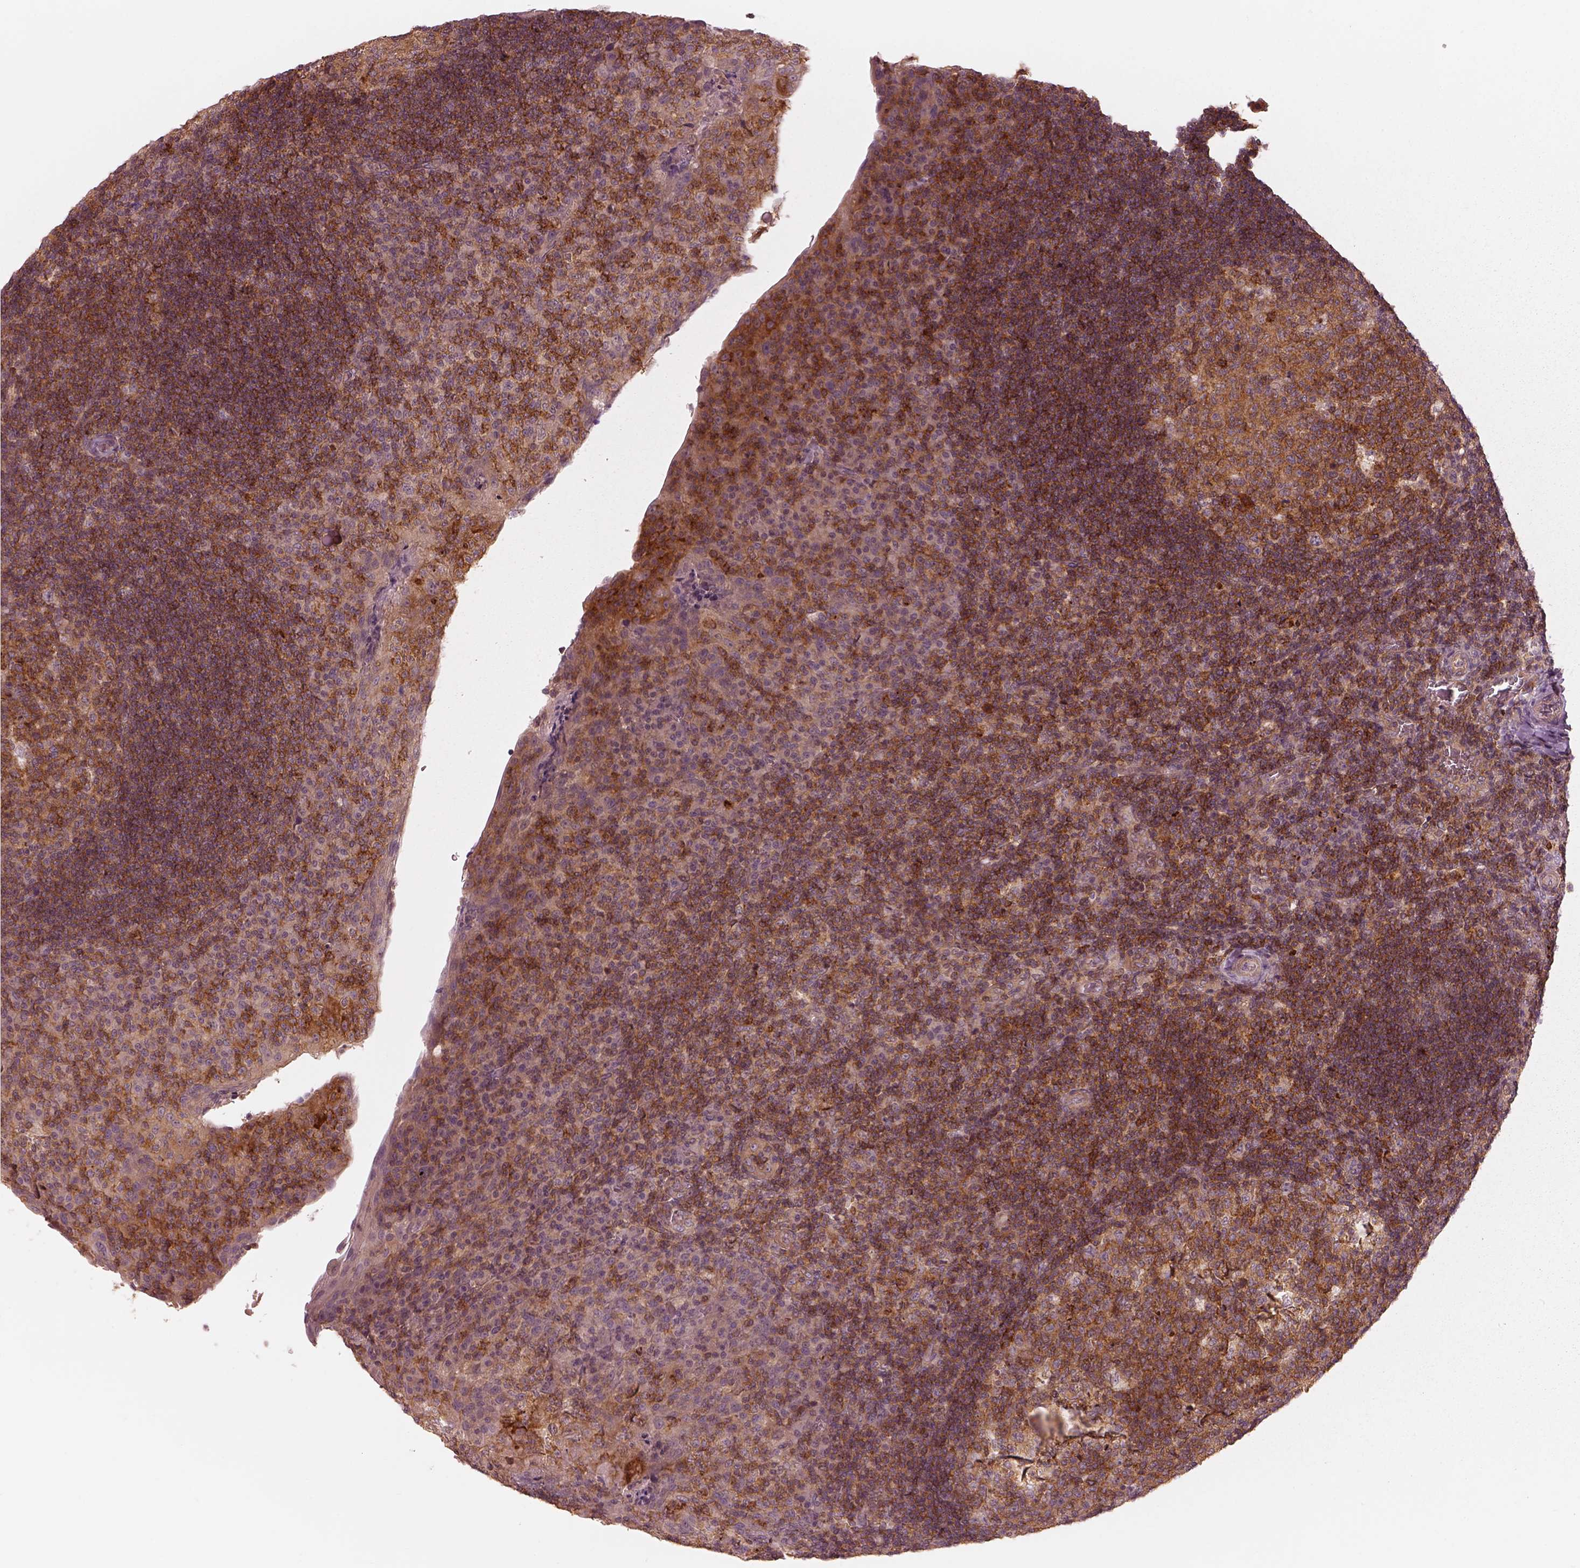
{"staining": {"intensity": "strong", "quantity": ">75%", "location": "cytoplasmic/membranous"}, "tissue": "tonsil", "cell_type": "Germinal center cells", "image_type": "normal", "snomed": [{"axis": "morphology", "description": "Normal tissue, NOS"}, {"axis": "topography", "description": "Tonsil"}], "caption": "Strong cytoplasmic/membranous positivity is identified in about >75% of germinal center cells in normal tonsil. (brown staining indicates protein expression, while blue staining denotes nuclei).", "gene": "FAM107B", "patient": {"sex": "male", "age": 17}}